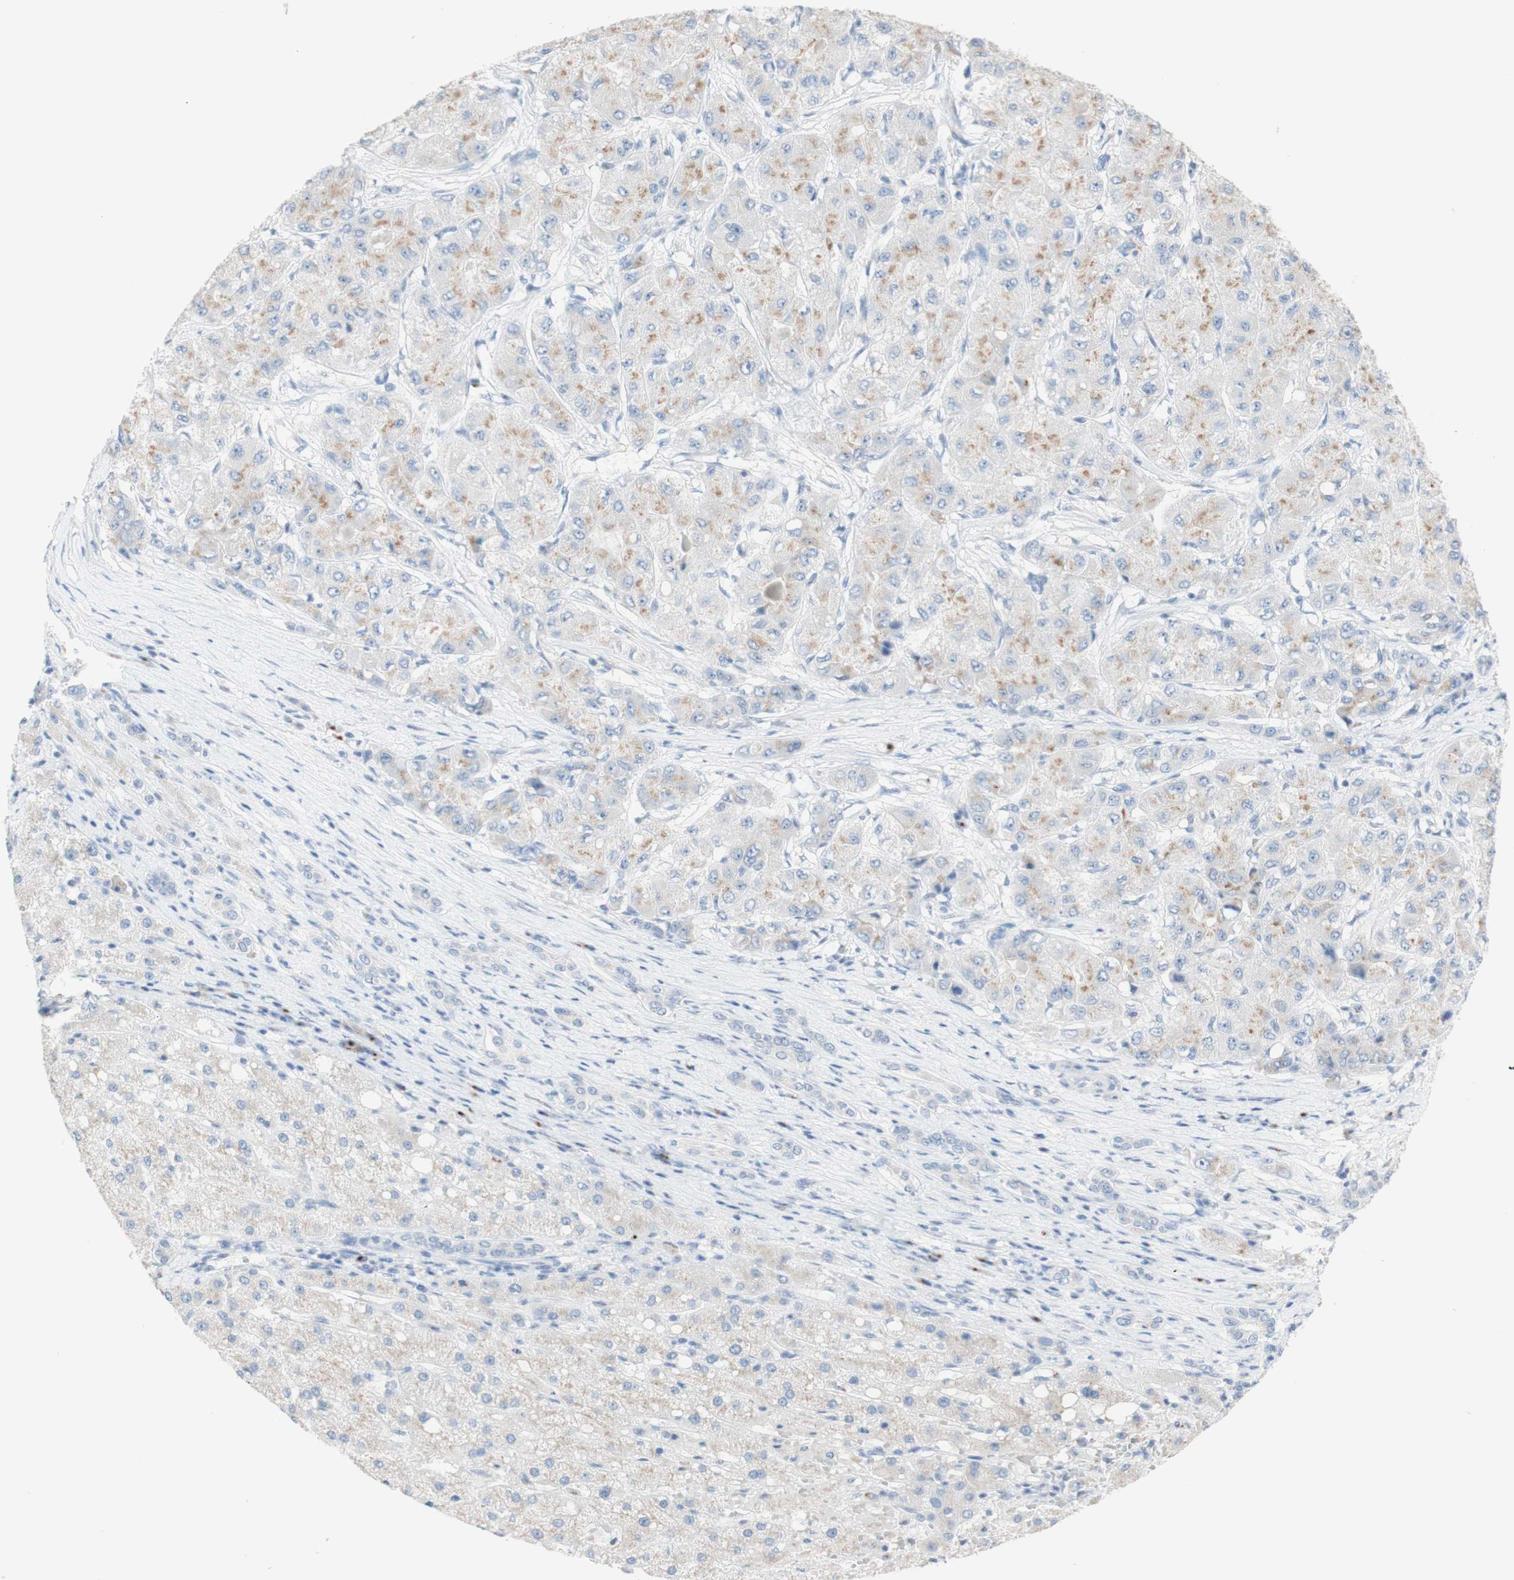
{"staining": {"intensity": "moderate", "quantity": ">75%", "location": "cytoplasmic/membranous"}, "tissue": "liver cancer", "cell_type": "Tumor cells", "image_type": "cancer", "snomed": [{"axis": "morphology", "description": "Carcinoma, Hepatocellular, NOS"}, {"axis": "topography", "description": "Liver"}], "caption": "About >75% of tumor cells in liver hepatocellular carcinoma display moderate cytoplasmic/membranous protein expression as visualized by brown immunohistochemical staining.", "gene": "MANEA", "patient": {"sex": "male", "age": 80}}